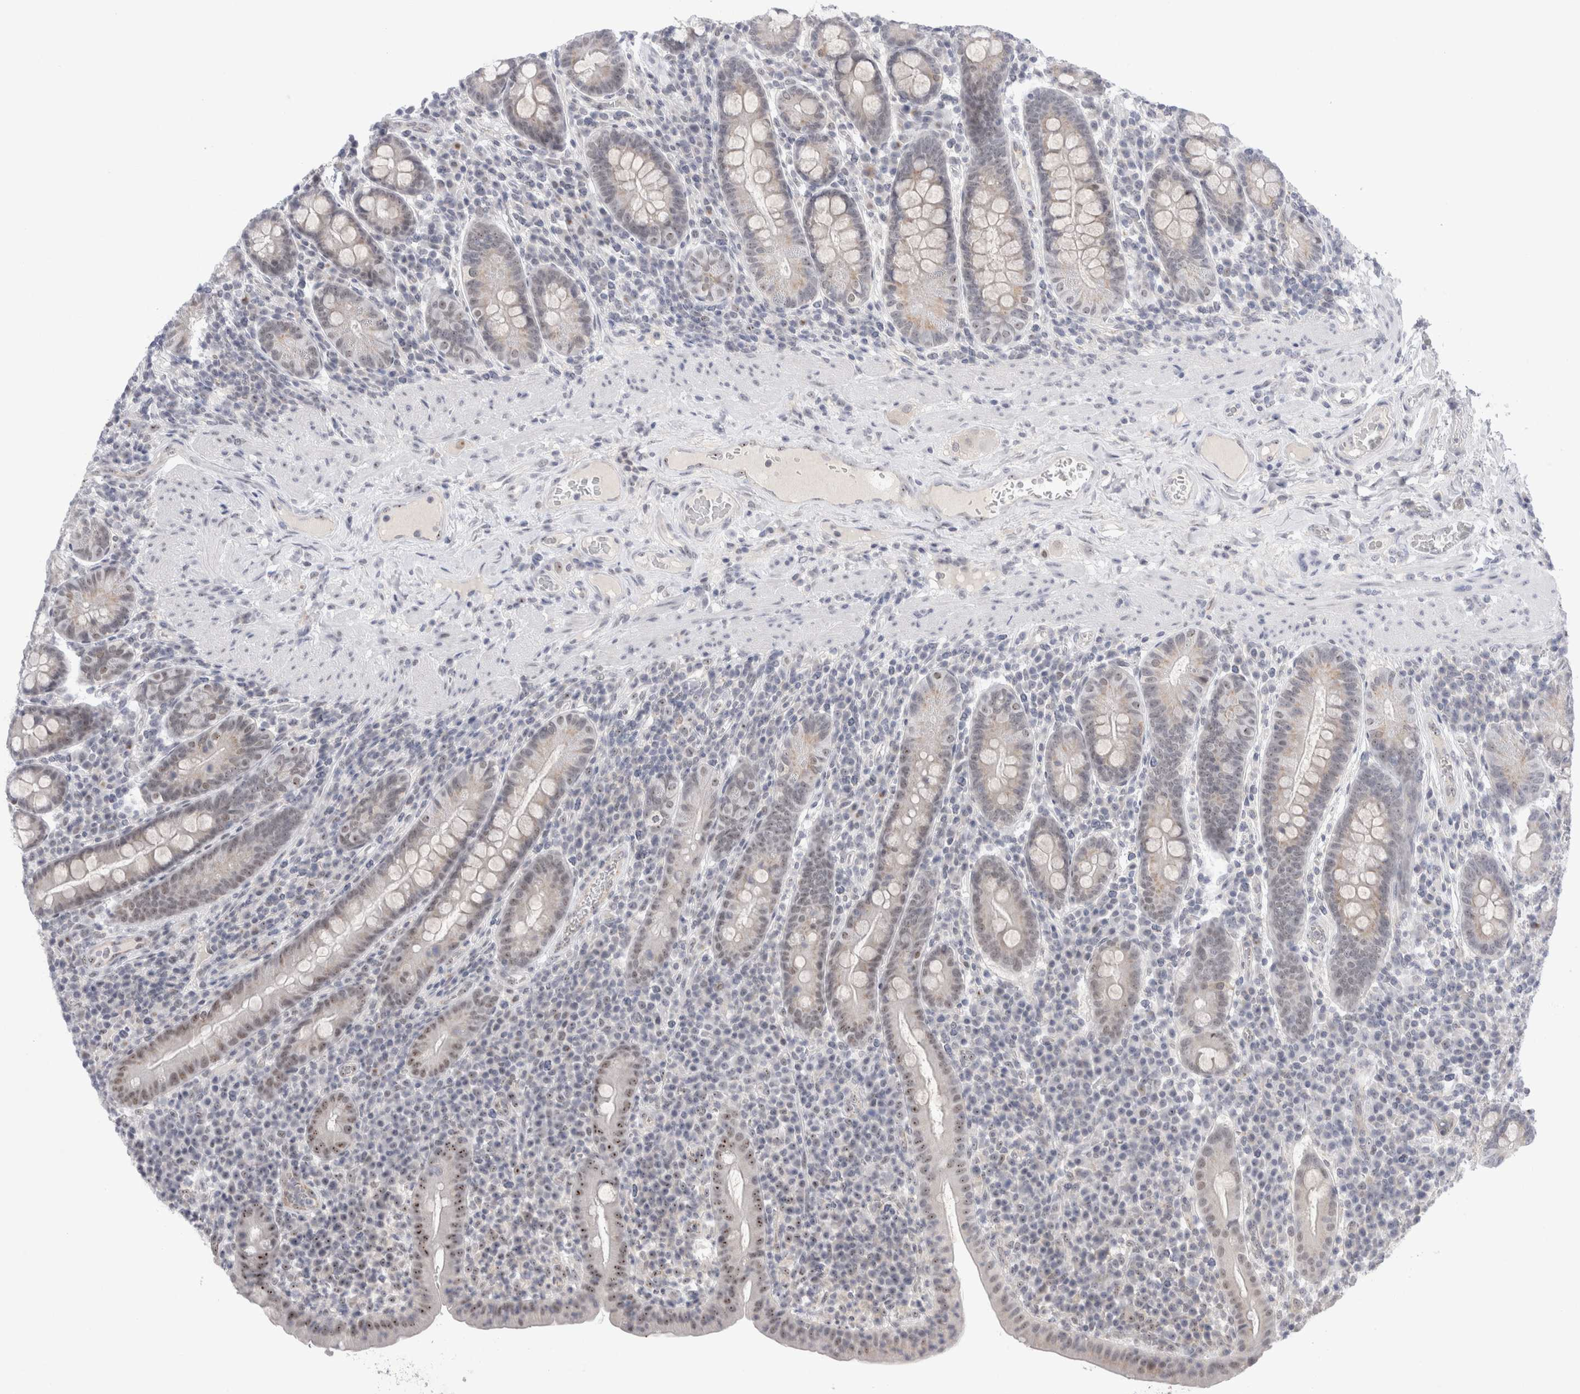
{"staining": {"intensity": "moderate", "quantity": ">75%", "location": "cytoplasmic/membranous,nuclear"}, "tissue": "duodenum", "cell_type": "Glandular cells", "image_type": "normal", "snomed": [{"axis": "morphology", "description": "Normal tissue, NOS"}, {"axis": "morphology", "description": "Adenocarcinoma, NOS"}, {"axis": "topography", "description": "Pancreas"}, {"axis": "topography", "description": "Duodenum"}], "caption": "IHC (DAB) staining of benign duodenum exhibits moderate cytoplasmic/membranous,nuclear protein positivity in approximately >75% of glandular cells.", "gene": "CERS5", "patient": {"sex": "male", "age": 50}}